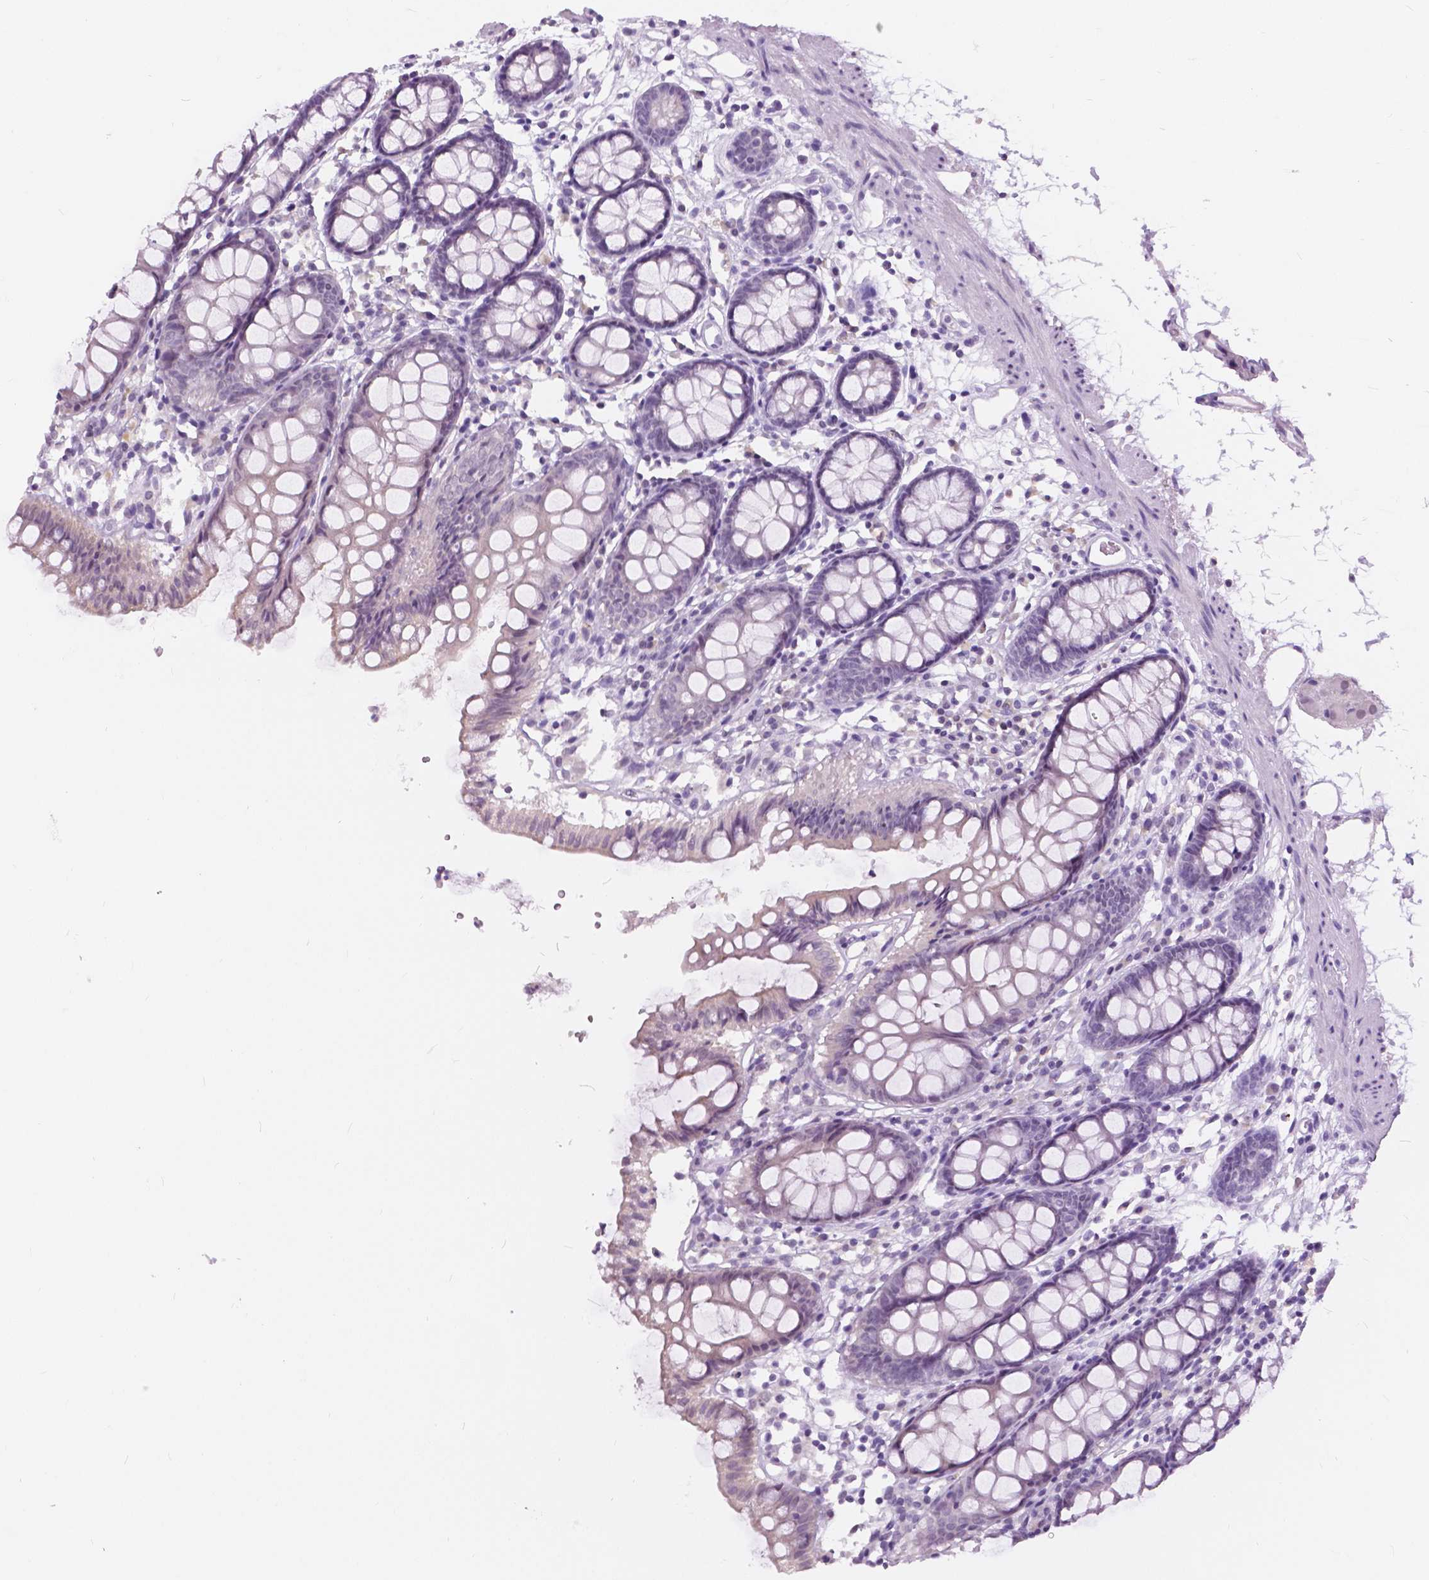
{"staining": {"intensity": "negative", "quantity": "none", "location": "none"}, "tissue": "colon", "cell_type": "Endothelial cells", "image_type": "normal", "snomed": [{"axis": "morphology", "description": "Normal tissue, NOS"}, {"axis": "topography", "description": "Colon"}], "caption": "Colon was stained to show a protein in brown. There is no significant expression in endothelial cells. (DAB immunohistochemistry (IHC), high magnification).", "gene": "MYOM1", "patient": {"sex": "female", "age": 84}}